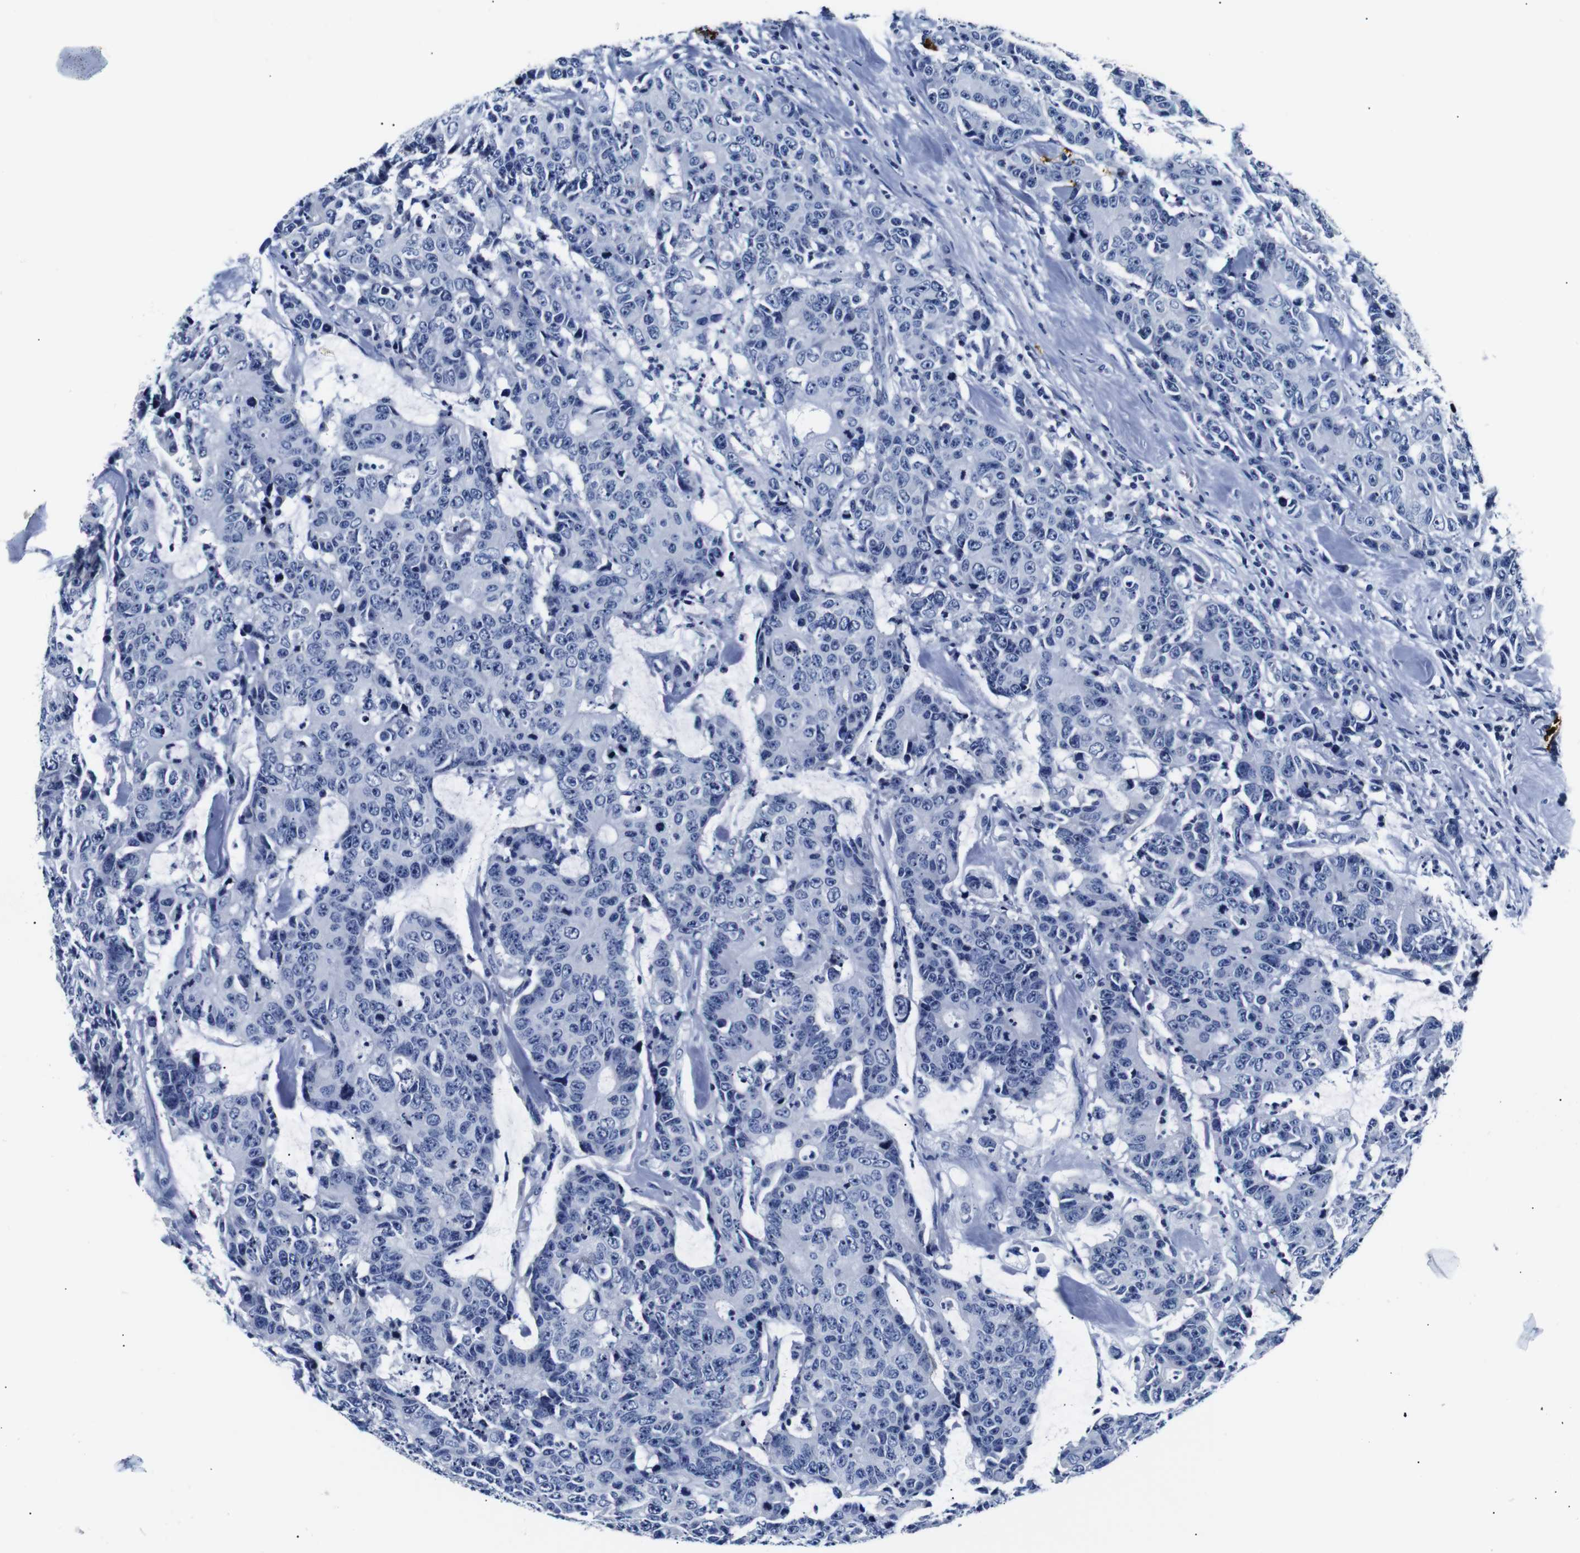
{"staining": {"intensity": "negative", "quantity": "none", "location": "none"}, "tissue": "colorectal cancer", "cell_type": "Tumor cells", "image_type": "cancer", "snomed": [{"axis": "morphology", "description": "Adenocarcinoma, NOS"}, {"axis": "topography", "description": "Colon"}], "caption": "The IHC photomicrograph has no significant staining in tumor cells of adenocarcinoma (colorectal) tissue.", "gene": "GAP43", "patient": {"sex": "female", "age": 86}}